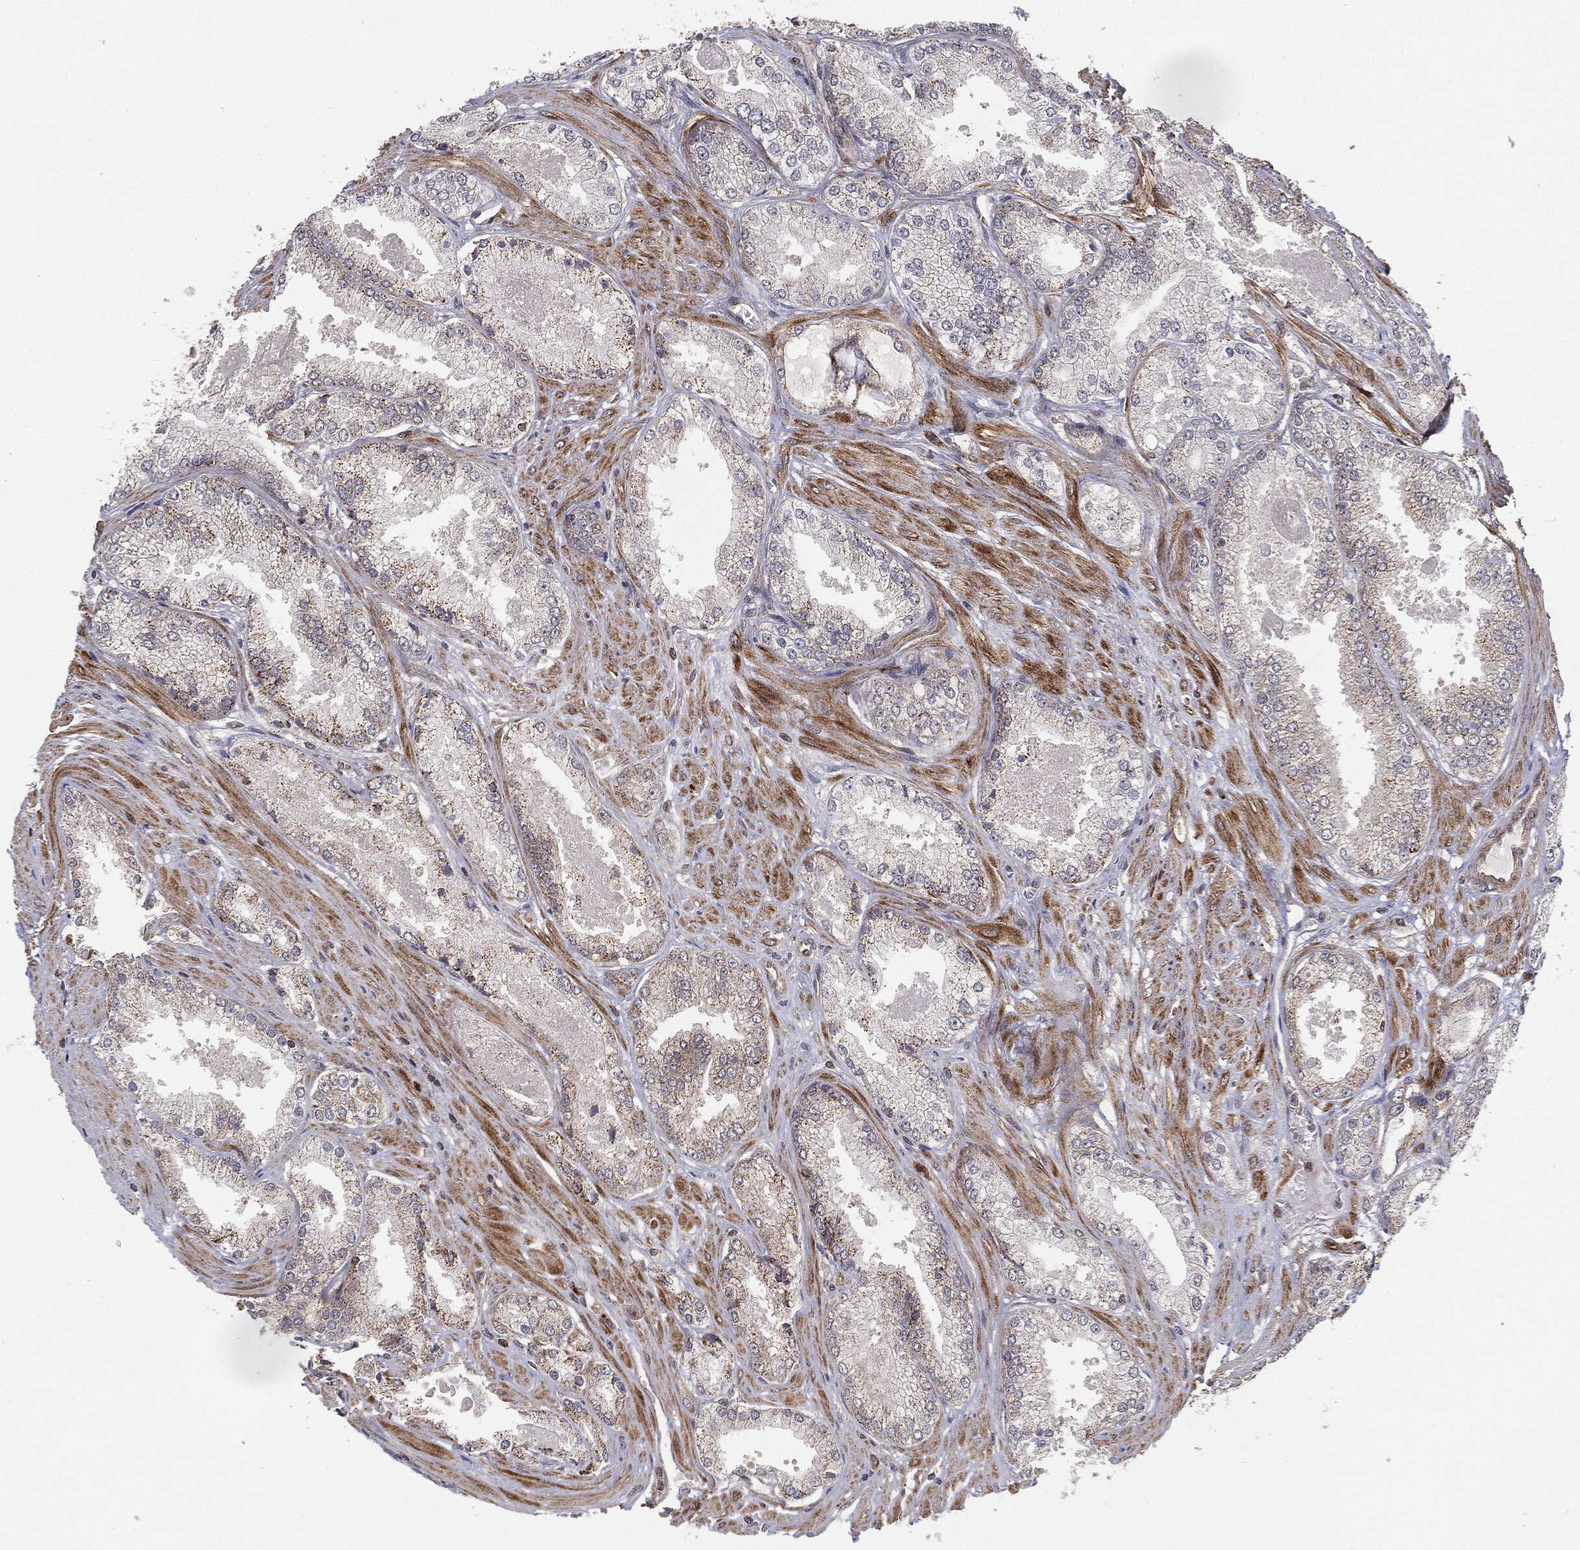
{"staining": {"intensity": "negative", "quantity": "none", "location": "none"}, "tissue": "prostate cancer", "cell_type": "Tumor cells", "image_type": "cancer", "snomed": [{"axis": "morphology", "description": "Adenocarcinoma, Low grade"}, {"axis": "topography", "description": "Prostate"}], "caption": "A high-resolution micrograph shows IHC staining of prostate cancer (adenocarcinoma (low-grade)), which demonstrates no significant expression in tumor cells. The staining was performed using DAB to visualize the protein expression in brown, while the nuclei were stained in blue with hematoxylin (Magnification: 20x).", "gene": "MTOR", "patient": {"sex": "male", "age": 68}}